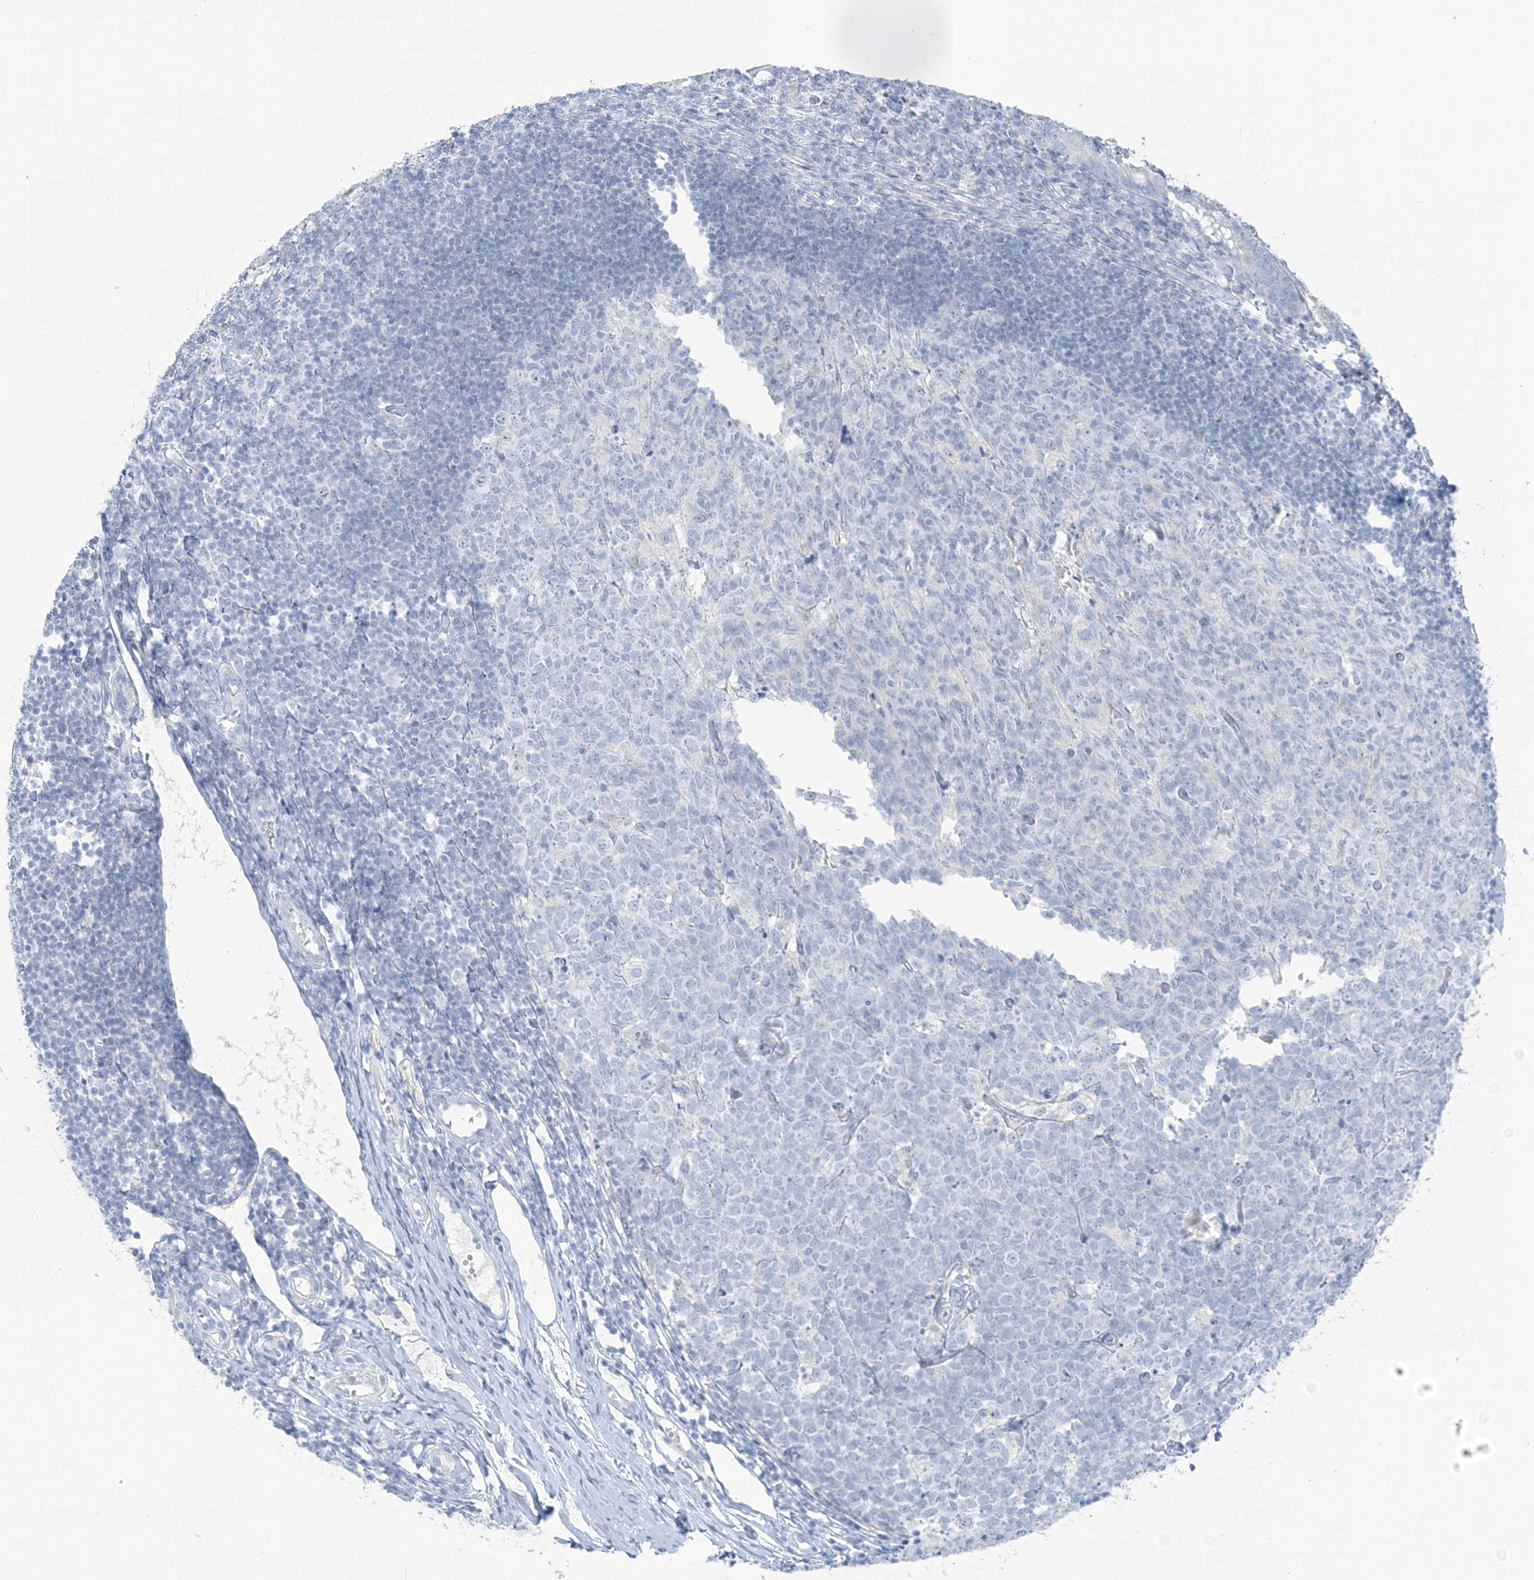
{"staining": {"intensity": "strong", "quantity": "<25%", "location": "cytoplasmic/membranous"}, "tissue": "appendix", "cell_type": "Glandular cells", "image_type": "normal", "snomed": [{"axis": "morphology", "description": "Normal tissue, NOS"}, {"axis": "topography", "description": "Appendix"}], "caption": "DAB (3,3'-diaminobenzidine) immunohistochemical staining of normal human appendix demonstrates strong cytoplasmic/membranous protein positivity in about <25% of glandular cells. (Stains: DAB in brown, nuclei in blue, Microscopy: brightfield microscopy at high magnification).", "gene": "SLC25A43", "patient": {"sex": "male", "age": 14}}